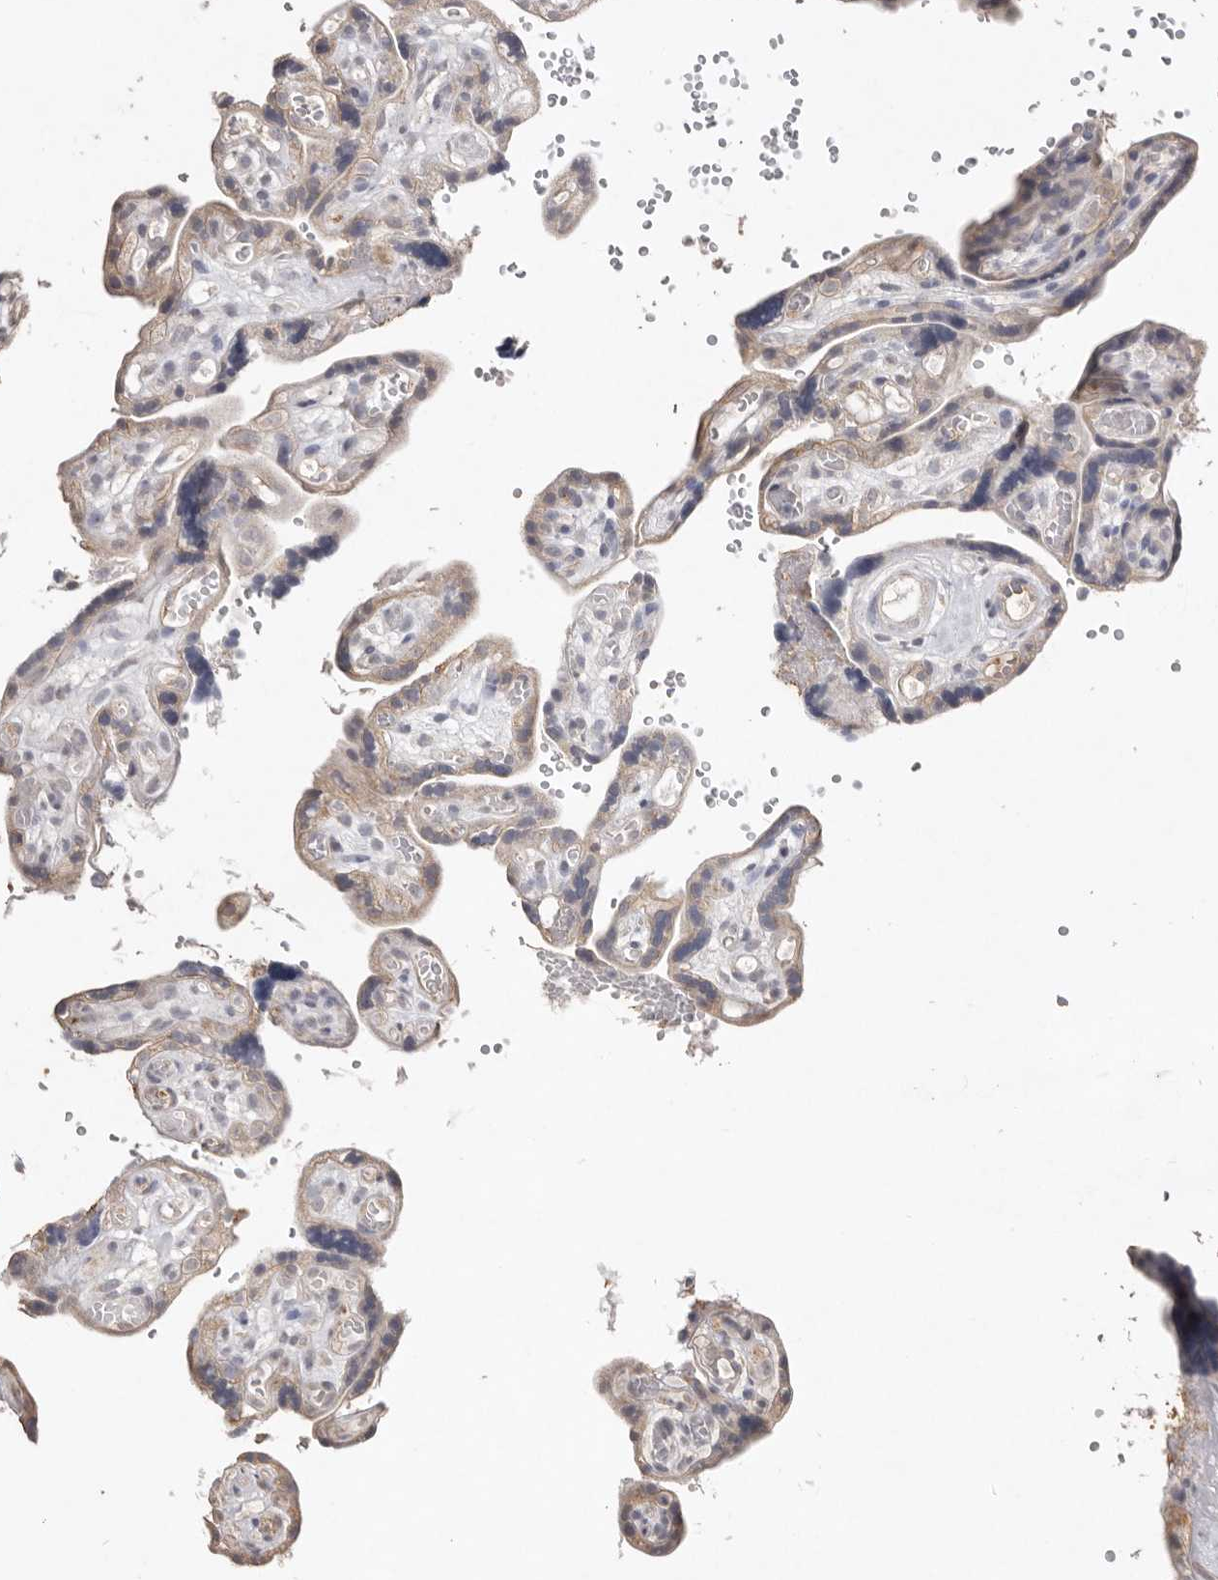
{"staining": {"intensity": "weak", "quantity": "25%-75%", "location": "cytoplasmic/membranous"}, "tissue": "placenta", "cell_type": "Decidual cells", "image_type": "normal", "snomed": [{"axis": "morphology", "description": "Normal tissue, NOS"}, {"axis": "topography", "description": "Placenta"}], "caption": "DAB (3,3'-diaminobenzidine) immunohistochemical staining of normal placenta exhibits weak cytoplasmic/membranous protein staining in about 25%-75% of decidual cells.", "gene": "ZYG11B", "patient": {"sex": "female", "age": 30}}